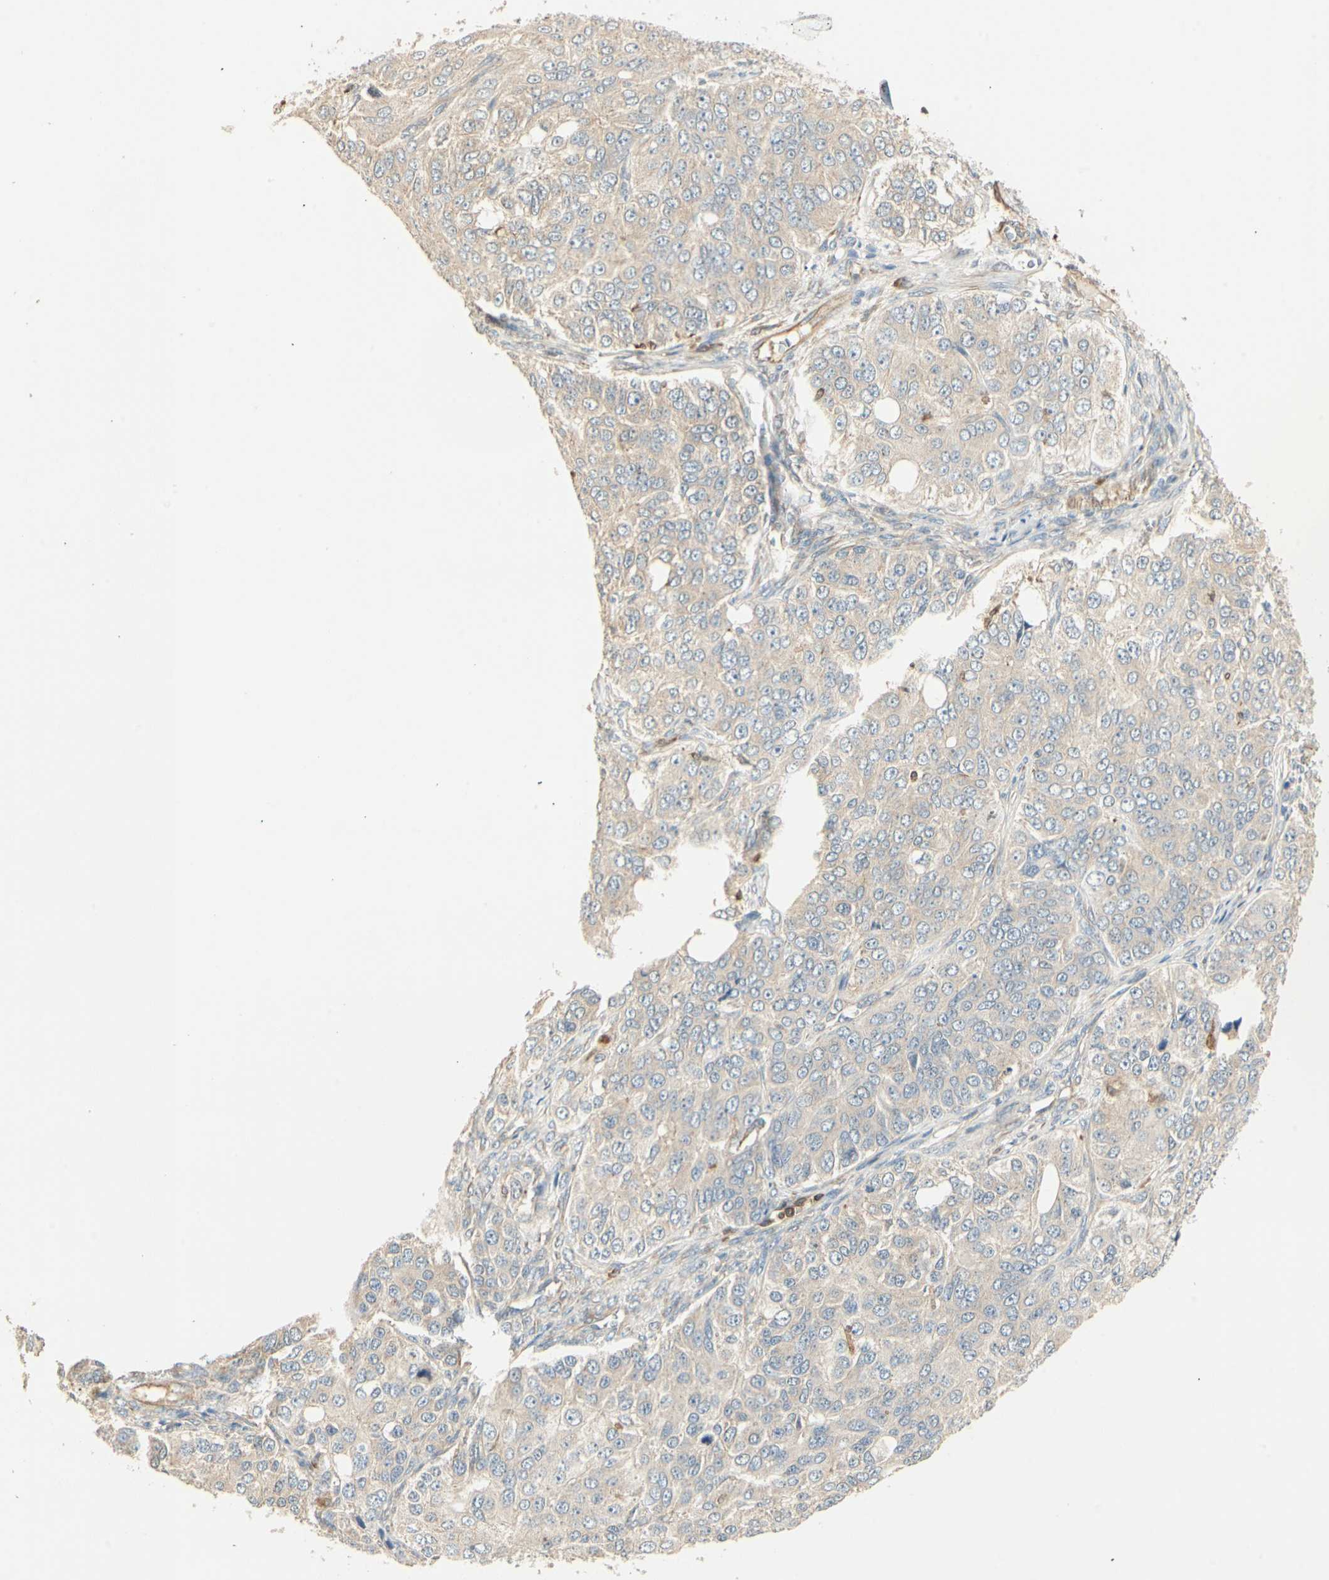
{"staining": {"intensity": "weak", "quantity": ">75%", "location": "cytoplasmic/membranous"}, "tissue": "ovarian cancer", "cell_type": "Tumor cells", "image_type": "cancer", "snomed": [{"axis": "morphology", "description": "Carcinoma, endometroid"}, {"axis": "topography", "description": "Ovary"}], "caption": "IHC of human endometroid carcinoma (ovarian) demonstrates low levels of weak cytoplasmic/membranous positivity in about >75% of tumor cells.", "gene": "CRLF3", "patient": {"sex": "female", "age": 51}}